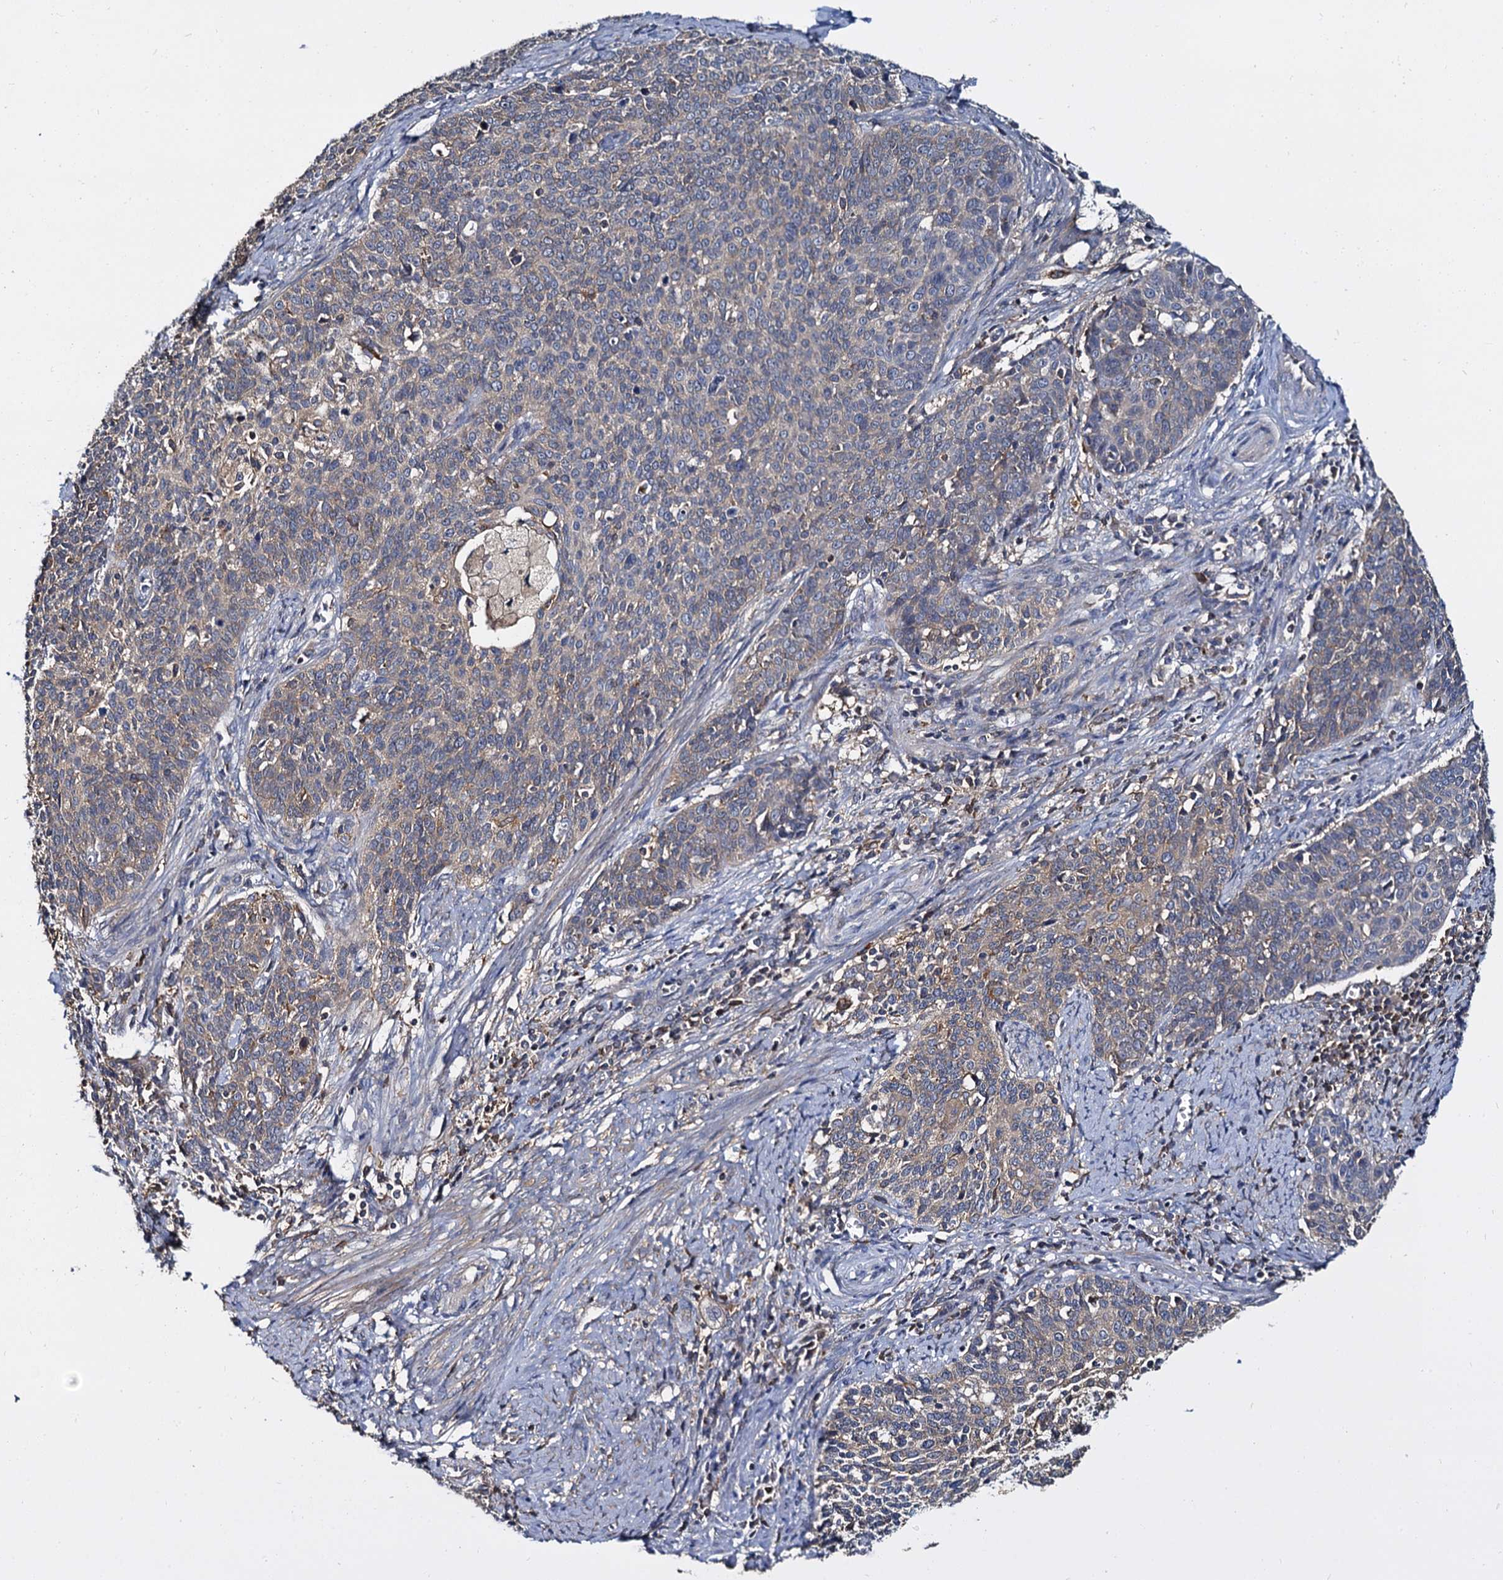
{"staining": {"intensity": "weak", "quantity": "25%-75%", "location": "cytoplasmic/membranous"}, "tissue": "cervical cancer", "cell_type": "Tumor cells", "image_type": "cancer", "snomed": [{"axis": "morphology", "description": "Squamous cell carcinoma, NOS"}, {"axis": "topography", "description": "Cervix"}], "caption": "This is a photomicrograph of IHC staining of cervical cancer, which shows weak positivity in the cytoplasmic/membranous of tumor cells.", "gene": "ANKRD13A", "patient": {"sex": "female", "age": 39}}